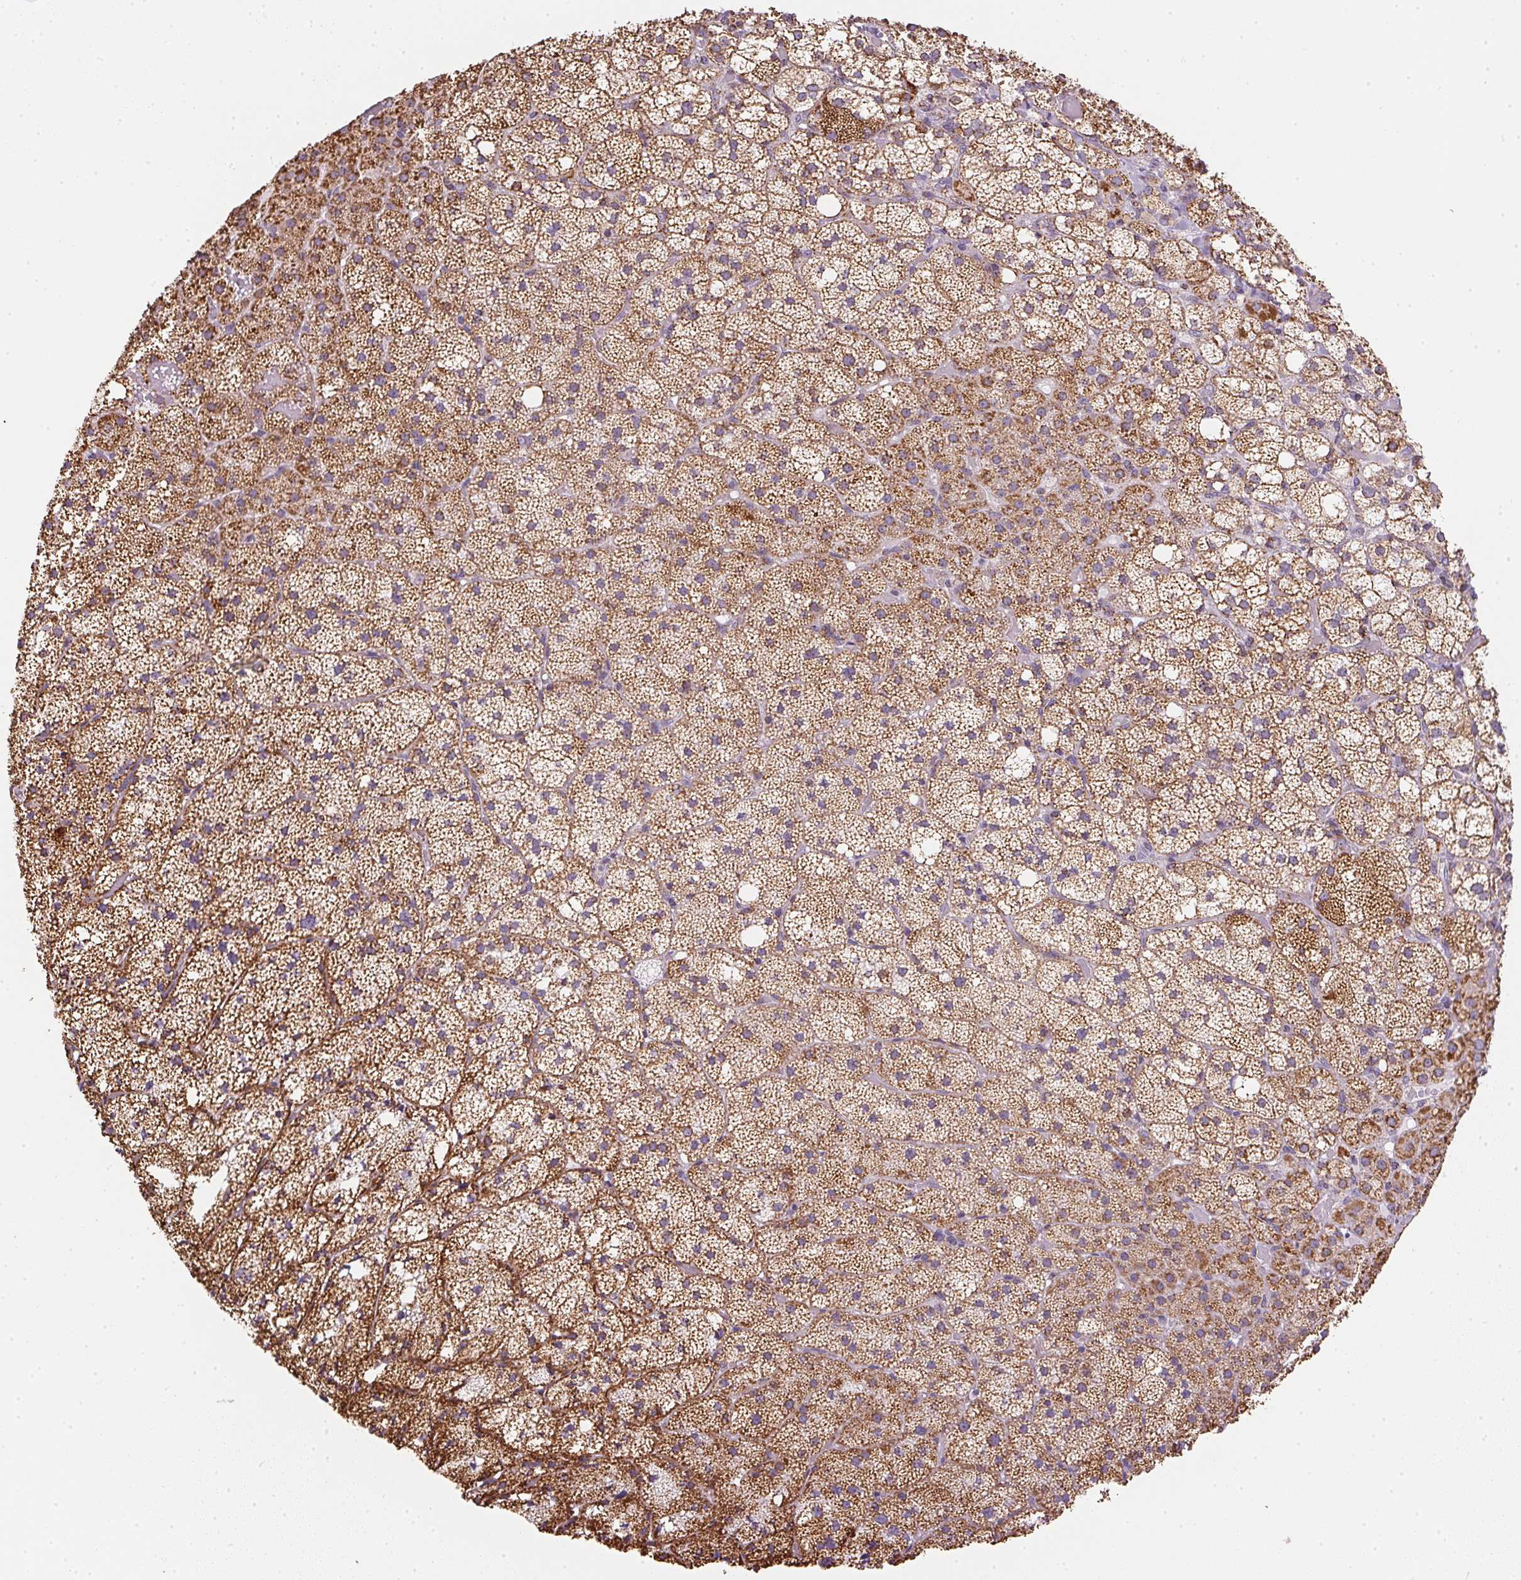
{"staining": {"intensity": "moderate", "quantity": ">75%", "location": "cytoplasmic/membranous"}, "tissue": "adrenal gland", "cell_type": "Glandular cells", "image_type": "normal", "snomed": [{"axis": "morphology", "description": "Normal tissue, NOS"}, {"axis": "topography", "description": "Adrenal gland"}], "caption": "This image displays immunohistochemistry (IHC) staining of unremarkable adrenal gland, with medium moderate cytoplasmic/membranous staining in approximately >75% of glandular cells.", "gene": "MAPK11", "patient": {"sex": "male", "age": 53}}